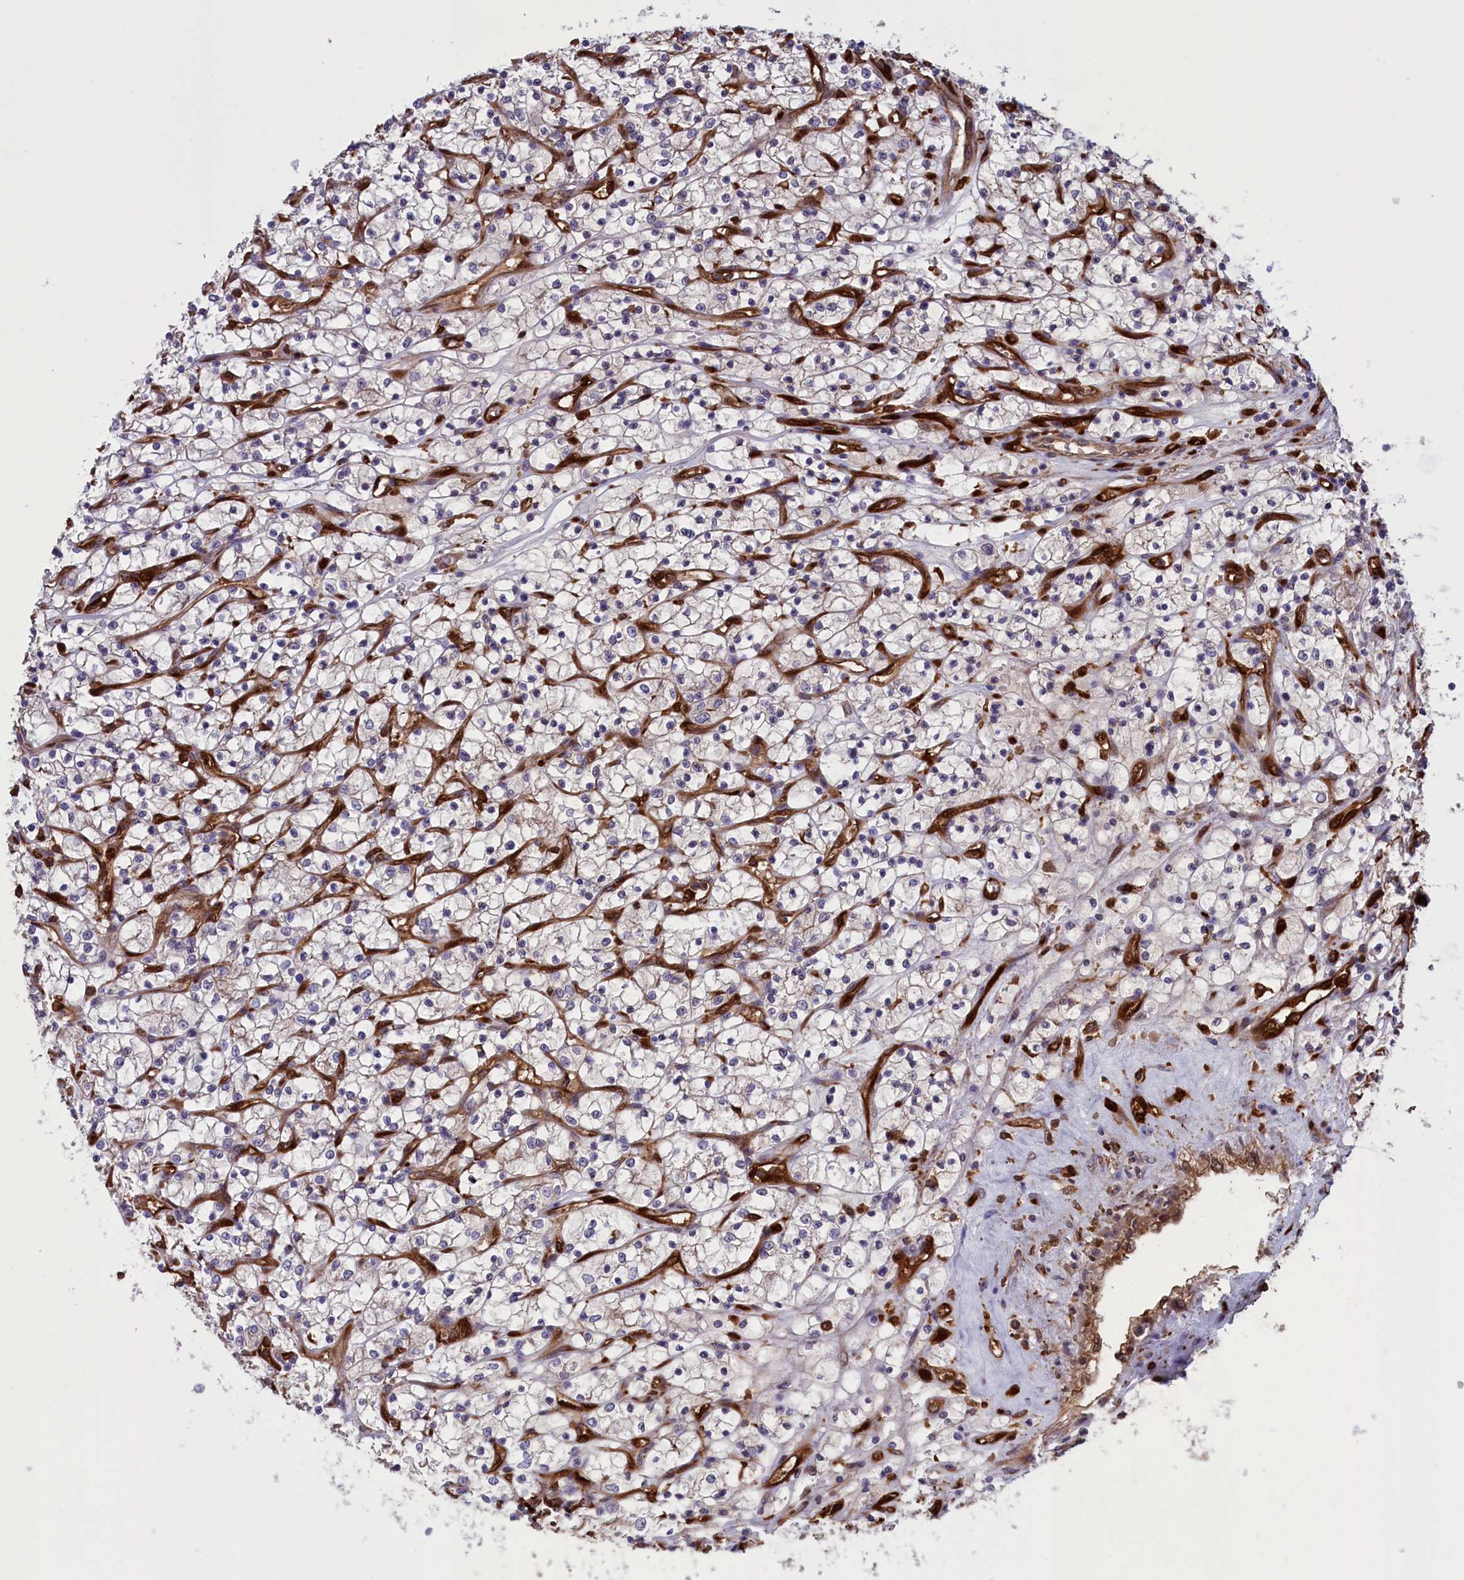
{"staining": {"intensity": "negative", "quantity": "none", "location": "none"}, "tissue": "renal cancer", "cell_type": "Tumor cells", "image_type": "cancer", "snomed": [{"axis": "morphology", "description": "Adenocarcinoma, NOS"}, {"axis": "topography", "description": "Kidney"}], "caption": "This is a image of IHC staining of adenocarcinoma (renal), which shows no expression in tumor cells.", "gene": "ARHGAP18", "patient": {"sex": "female", "age": 69}}